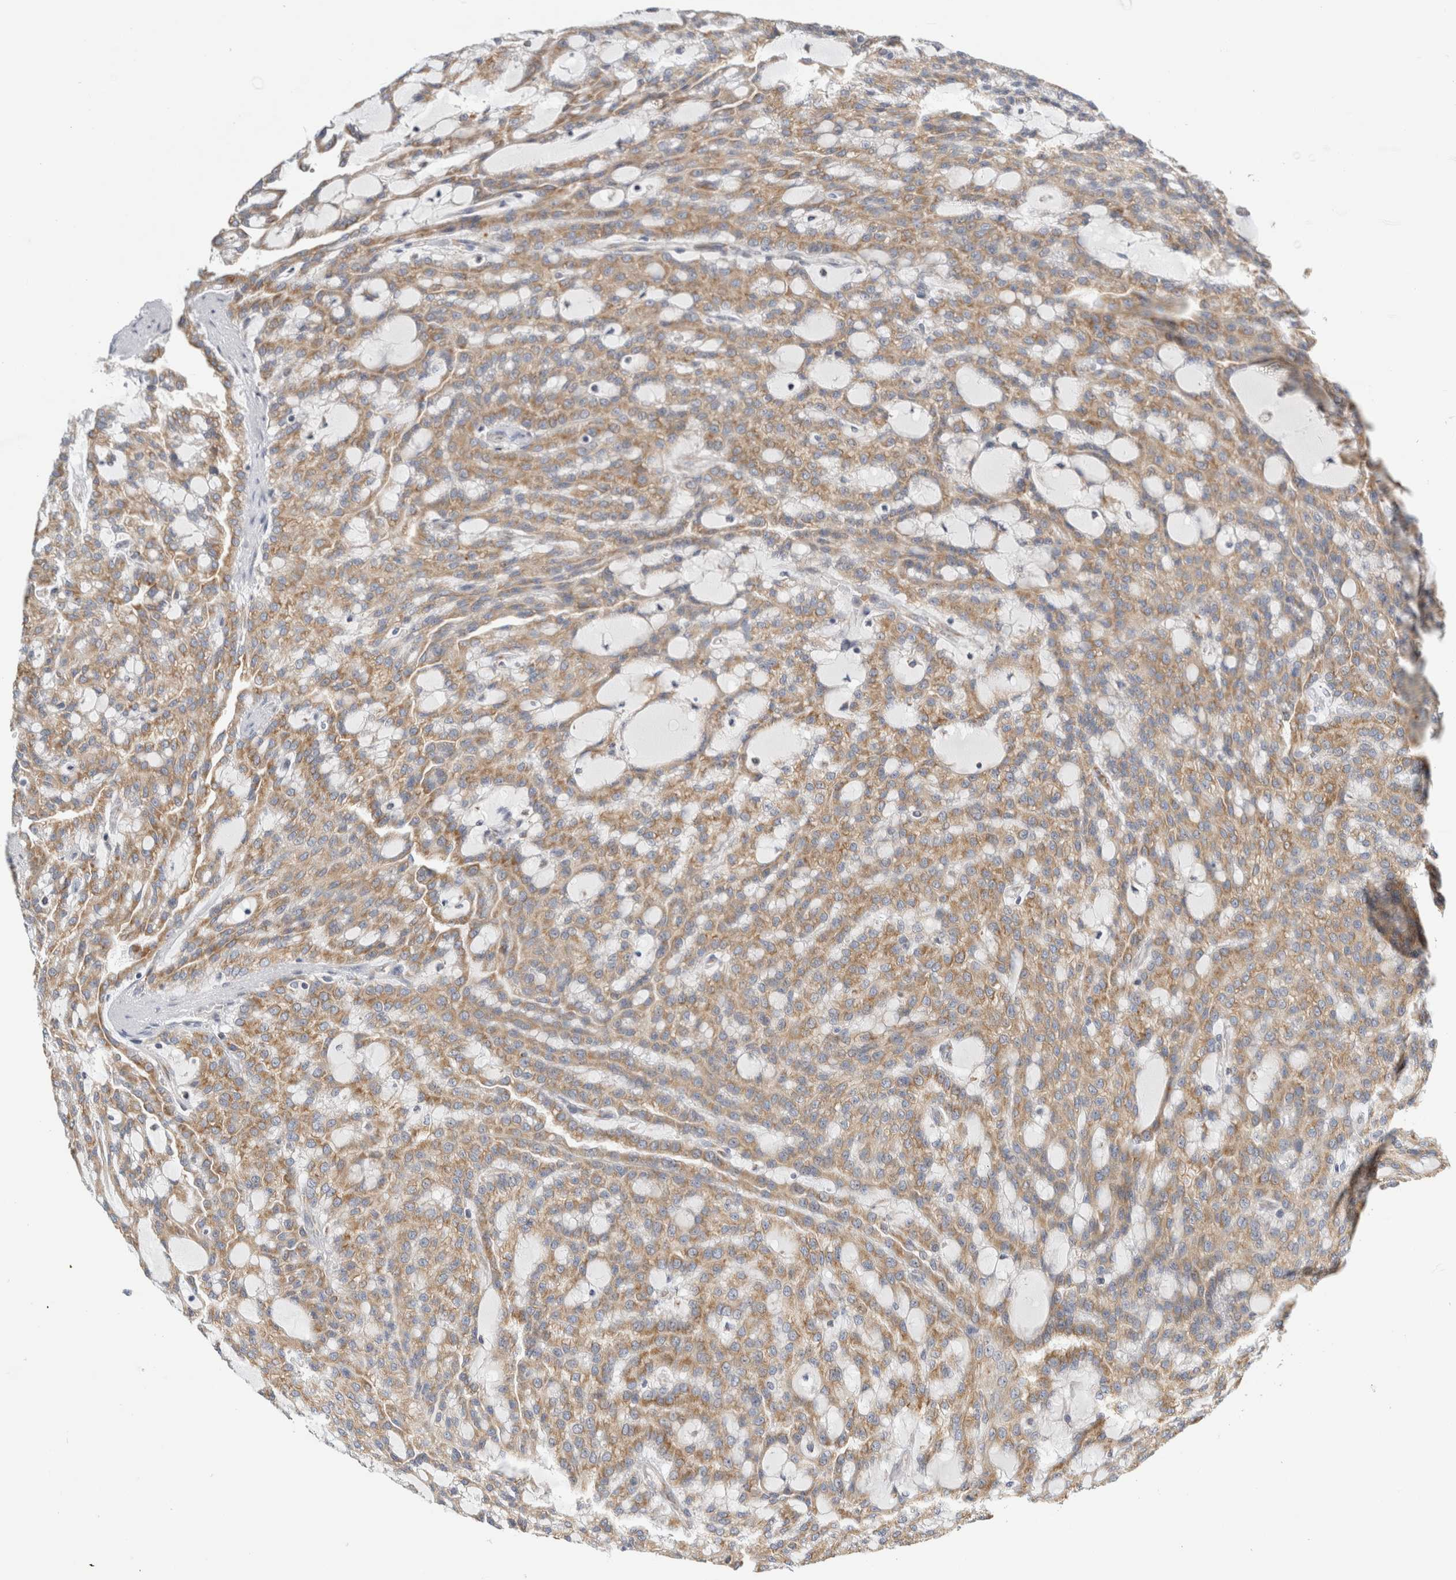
{"staining": {"intensity": "moderate", "quantity": ">75%", "location": "cytoplasmic/membranous"}, "tissue": "renal cancer", "cell_type": "Tumor cells", "image_type": "cancer", "snomed": [{"axis": "morphology", "description": "Adenocarcinoma, NOS"}, {"axis": "topography", "description": "Kidney"}], "caption": "DAB (3,3'-diaminobenzidine) immunohistochemical staining of renal adenocarcinoma shows moderate cytoplasmic/membranous protein expression in about >75% of tumor cells. (DAB = brown stain, brightfield microscopy at high magnification).", "gene": "RPN2", "patient": {"sex": "male", "age": 63}}